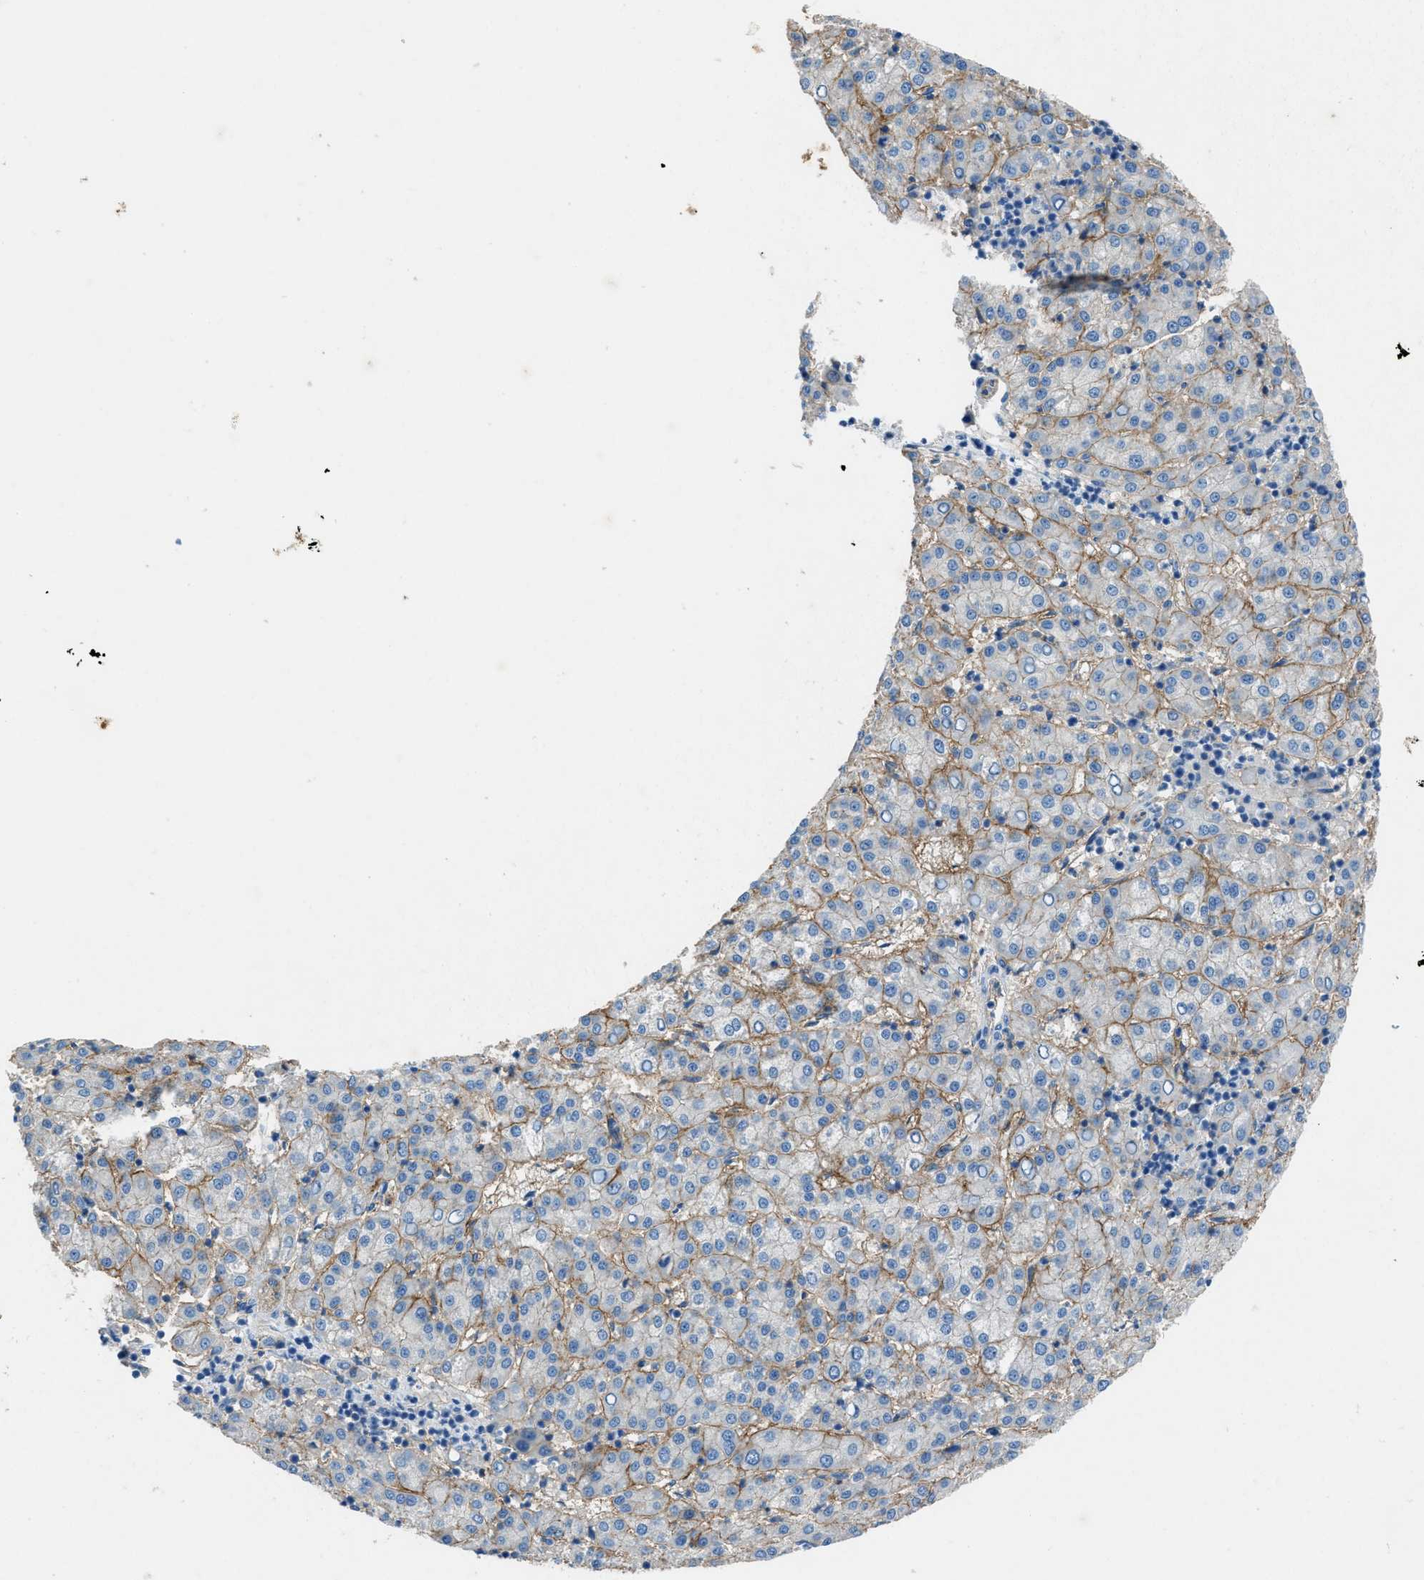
{"staining": {"intensity": "negative", "quantity": "none", "location": "none"}, "tissue": "liver cancer", "cell_type": "Tumor cells", "image_type": "cancer", "snomed": [{"axis": "morphology", "description": "Carcinoma, Hepatocellular, NOS"}, {"axis": "topography", "description": "Liver"}], "caption": "Immunohistochemical staining of liver cancer (hepatocellular carcinoma) reveals no significant staining in tumor cells.", "gene": "PTGFRN", "patient": {"sex": "female", "age": 58}}